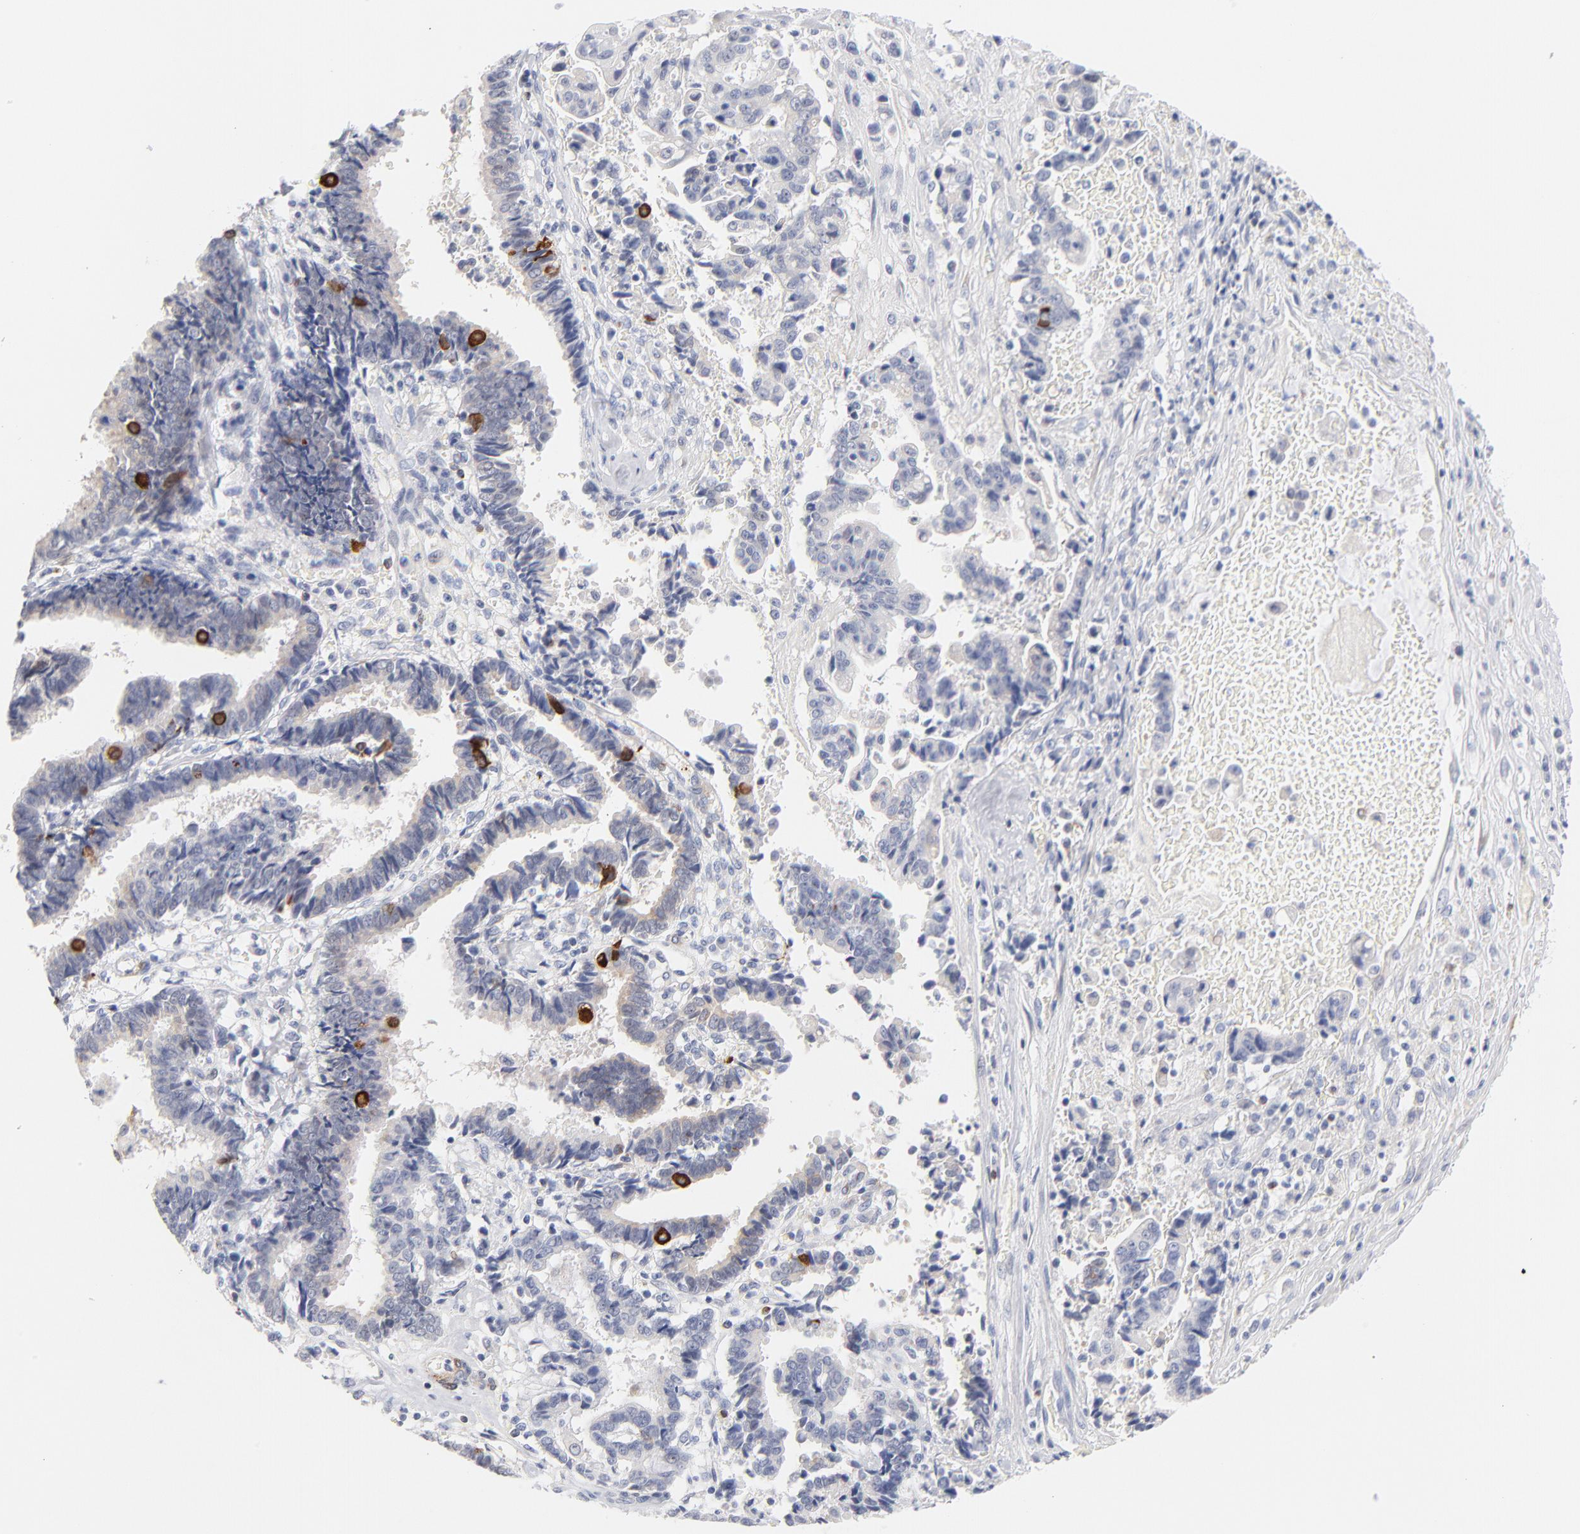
{"staining": {"intensity": "negative", "quantity": "none", "location": "none"}, "tissue": "liver cancer", "cell_type": "Tumor cells", "image_type": "cancer", "snomed": [{"axis": "morphology", "description": "Cholangiocarcinoma"}, {"axis": "topography", "description": "Liver"}], "caption": "Immunohistochemical staining of human liver cancer reveals no significant staining in tumor cells.", "gene": "MID1", "patient": {"sex": "male", "age": 57}}